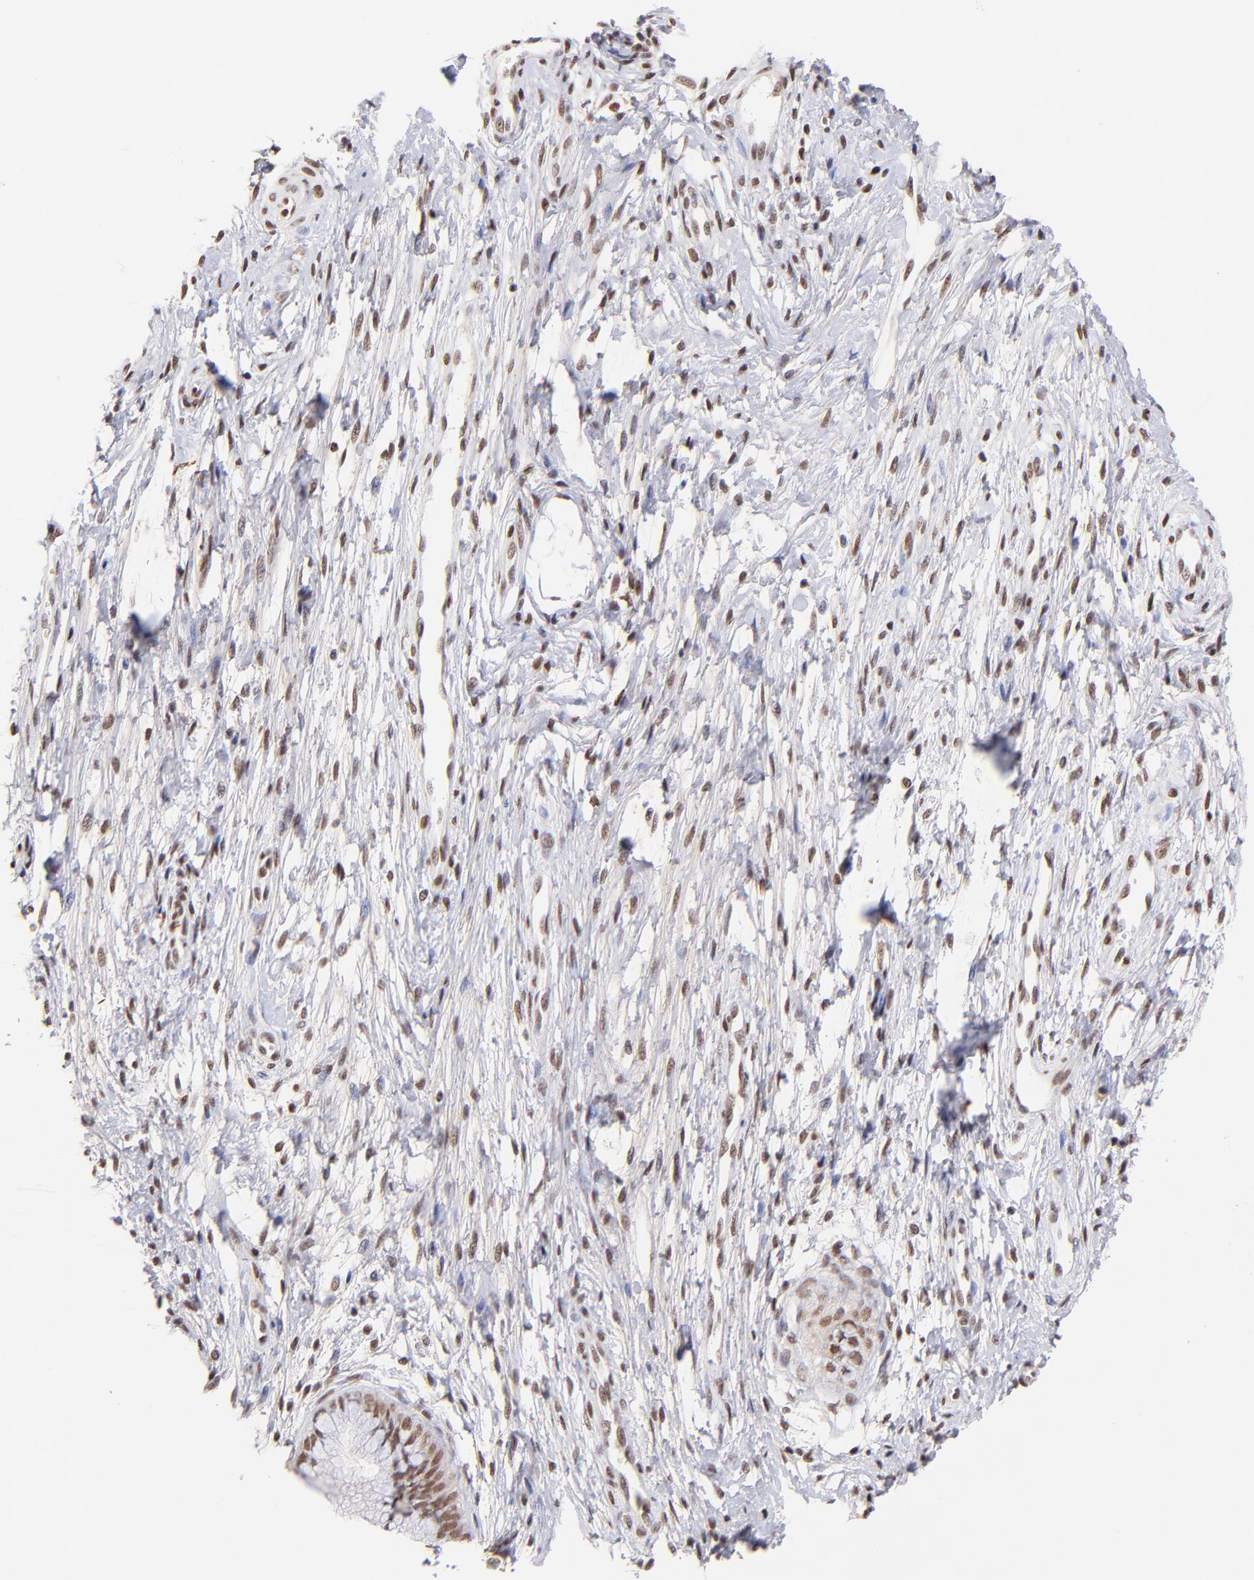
{"staining": {"intensity": "moderate", "quantity": ">75%", "location": "nuclear"}, "tissue": "cervix", "cell_type": "Glandular cells", "image_type": "normal", "snomed": [{"axis": "morphology", "description": "Normal tissue, NOS"}, {"axis": "topography", "description": "Cervix"}], "caption": "High-power microscopy captured an immunohistochemistry (IHC) image of benign cervix, revealing moderate nuclear expression in about >75% of glandular cells. (Stains: DAB (3,3'-diaminobenzidine) in brown, nuclei in blue, Microscopy: brightfield microscopy at high magnification).", "gene": "MIDEAS", "patient": {"sex": "female", "age": 39}}